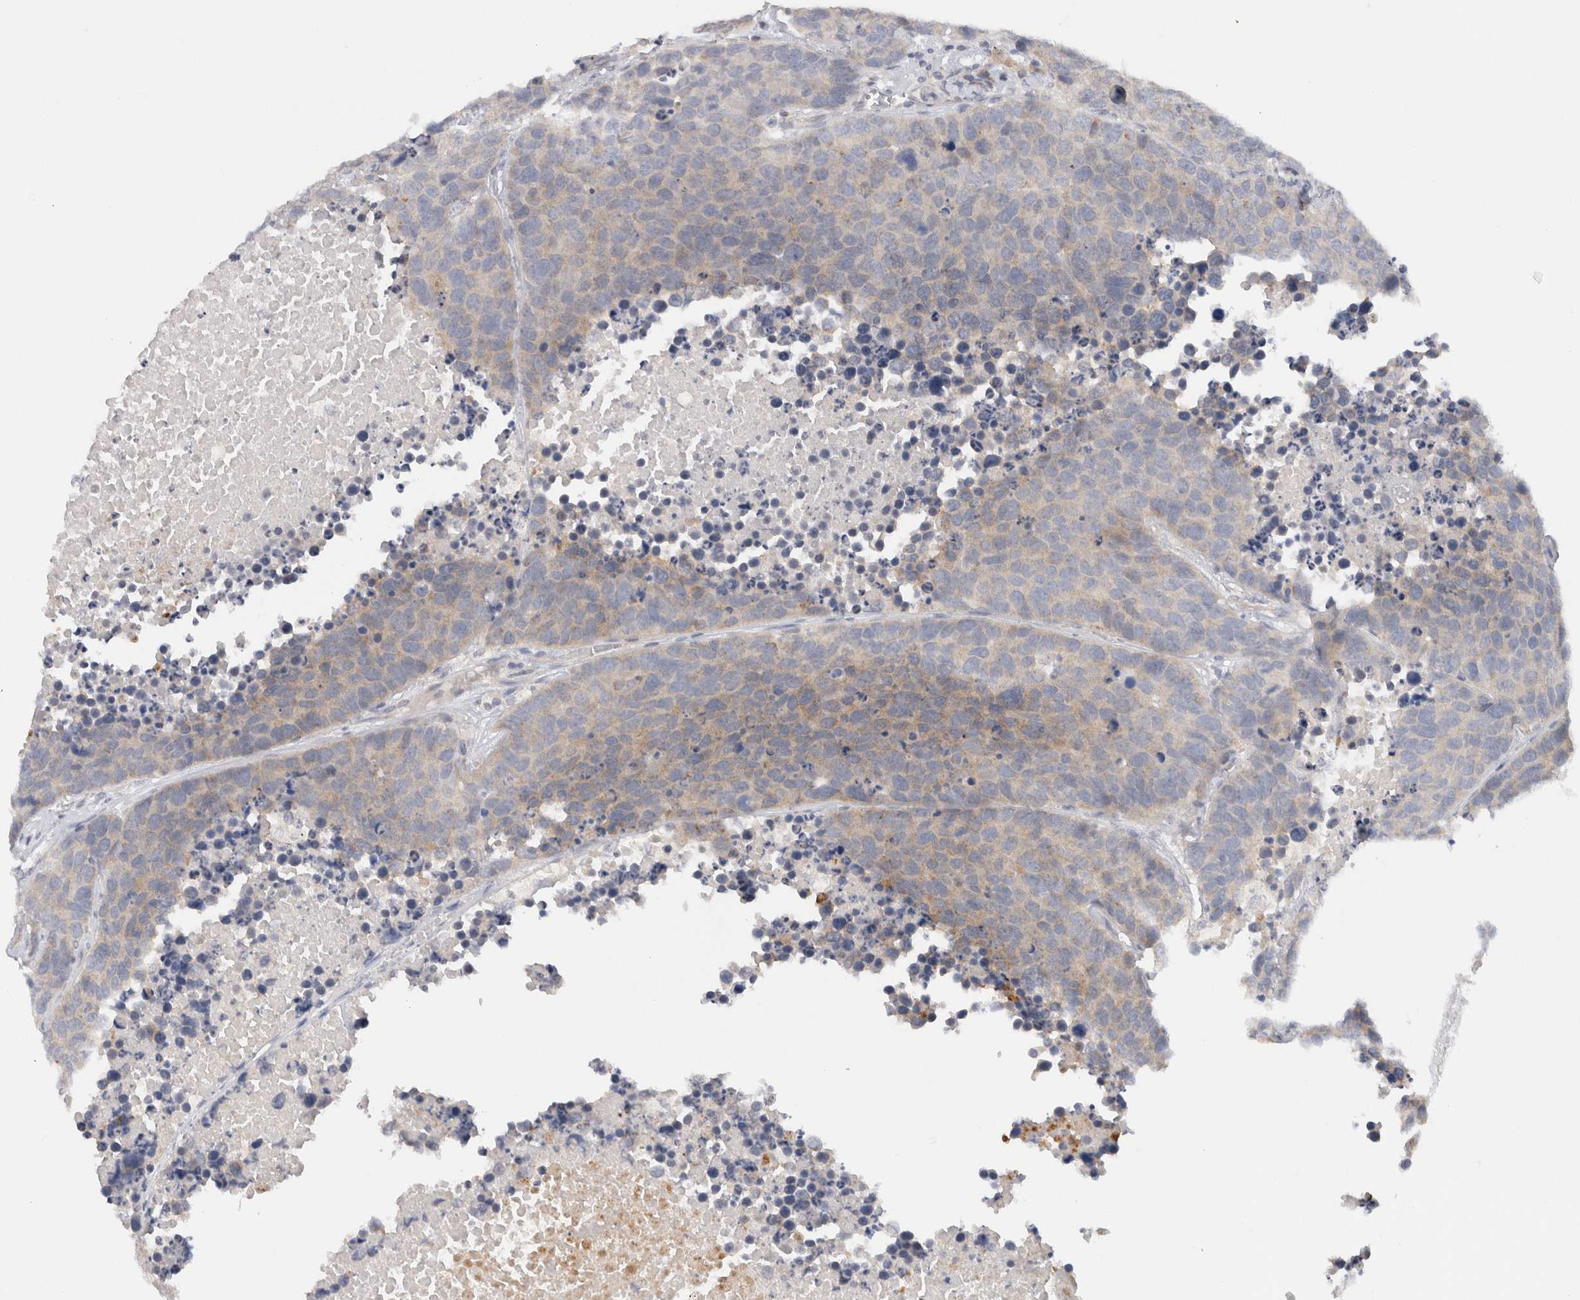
{"staining": {"intensity": "weak", "quantity": "<25%", "location": "cytoplasmic/membranous"}, "tissue": "carcinoid", "cell_type": "Tumor cells", "image_type": "cancer", "snomed": [{"axis": "morphology", "description": "Carcinoid, malignant, NOS"}, {"axis": "topography", "description": "Lung"}], "caption": "This is an immunohistochemistry photomicrograph of human carcinoid. There is no staining in tumor cells.", "gene": "CHRM4", "patient": {"sex": "male", "age": 60}}